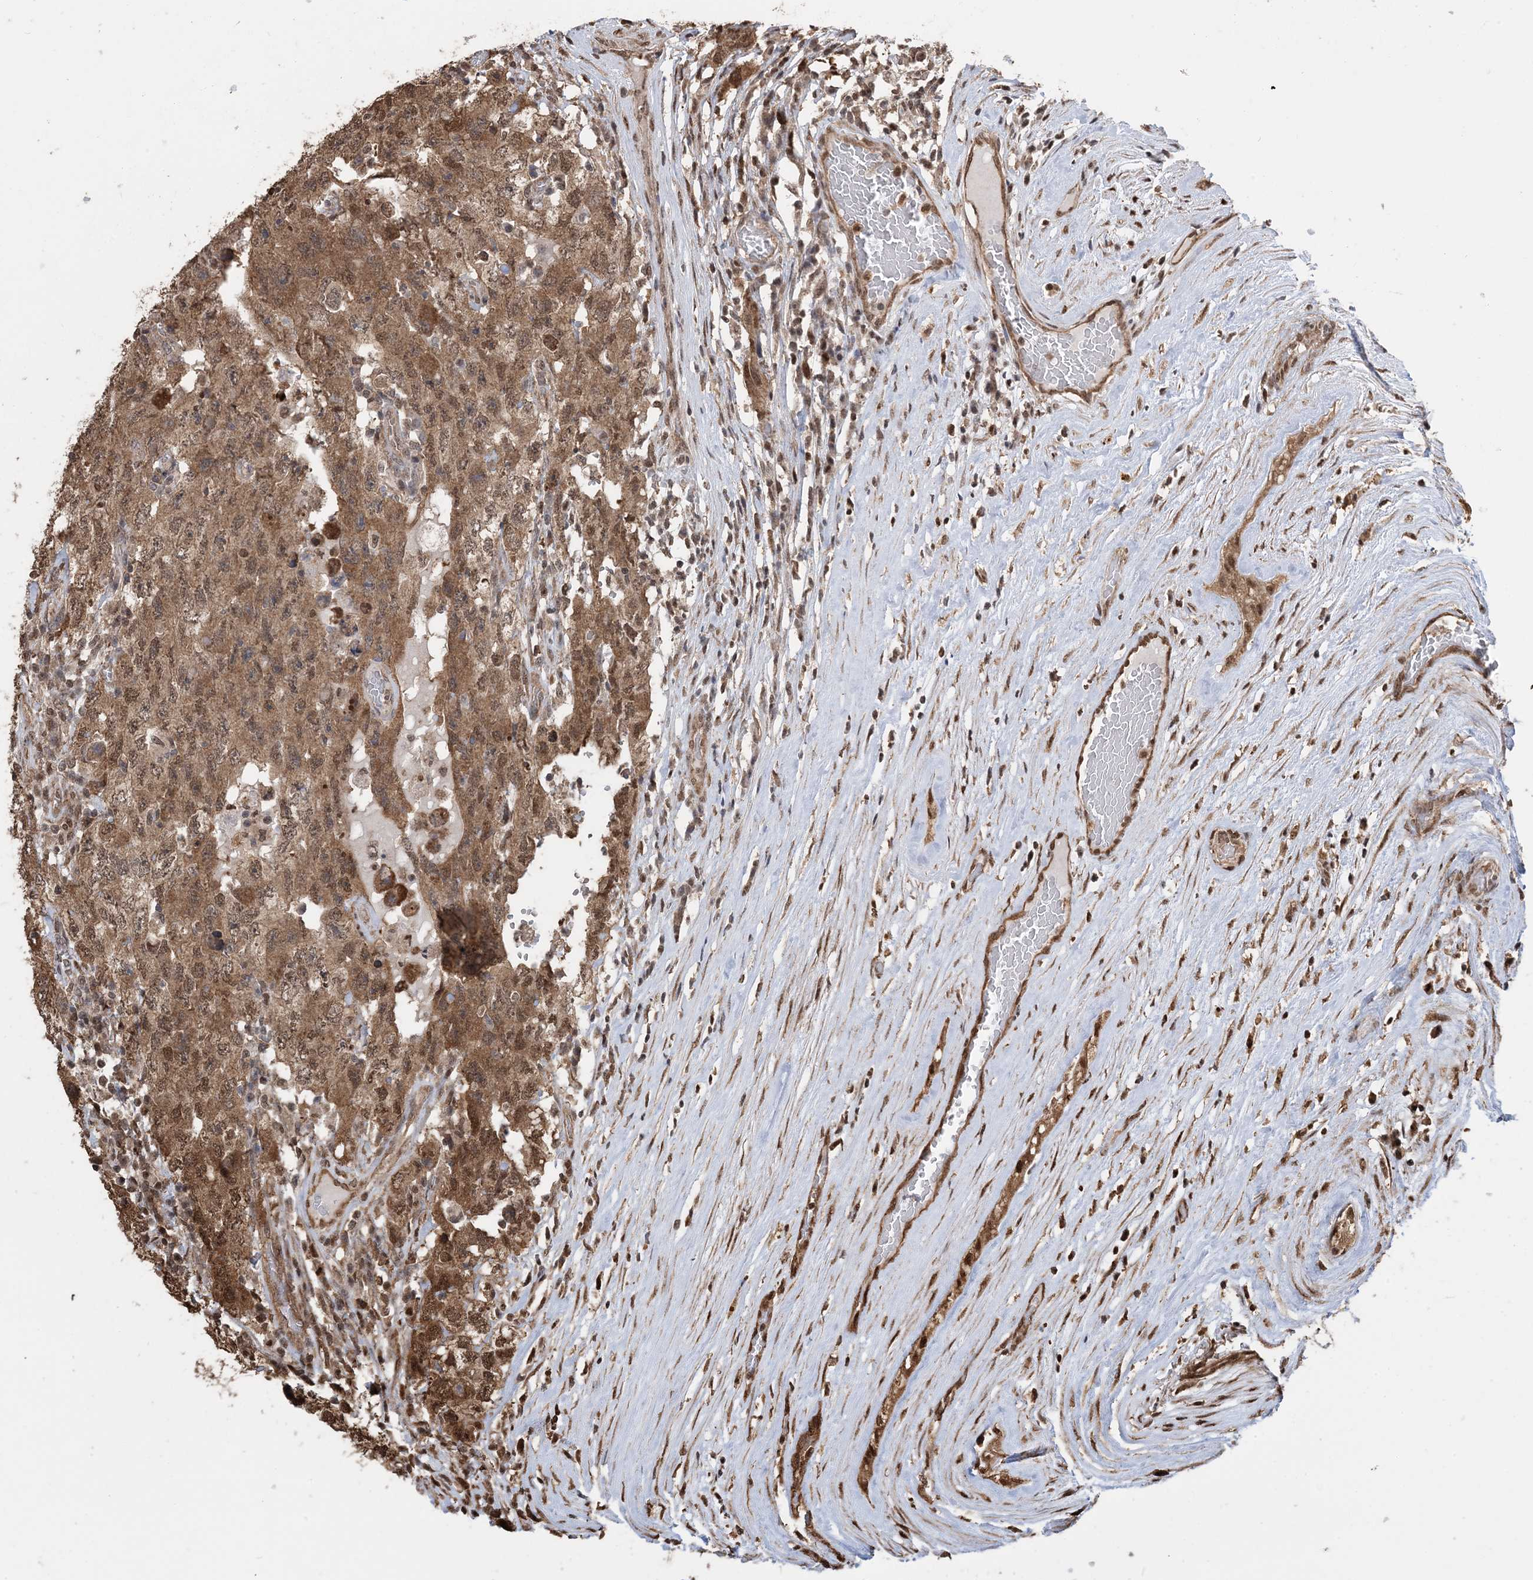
{"staining": {"intensity": "moderate", "quantity": ">75%", "location": "cytoplasmic/membranous,nuclear"}, "tissue": "testis cancer", "cell_type": "Tumor cells", "image_type": "cancer", "snomed": [{"axis": "morphology", "description": "Carcinoma, Embryonal, NOS"}, {"axis": "topography", "description": "Testis"}], "caption": "A high-resolution histopathology image shows immunohistochemistry staining of embryonal carcinoma (testis), which displays moderate cytoplasmic/membranous and nuclear expression in approximately >75% of tumor cells.", "gene": "HSPA1A", "patient": {"sex": "male", "age": 26}}